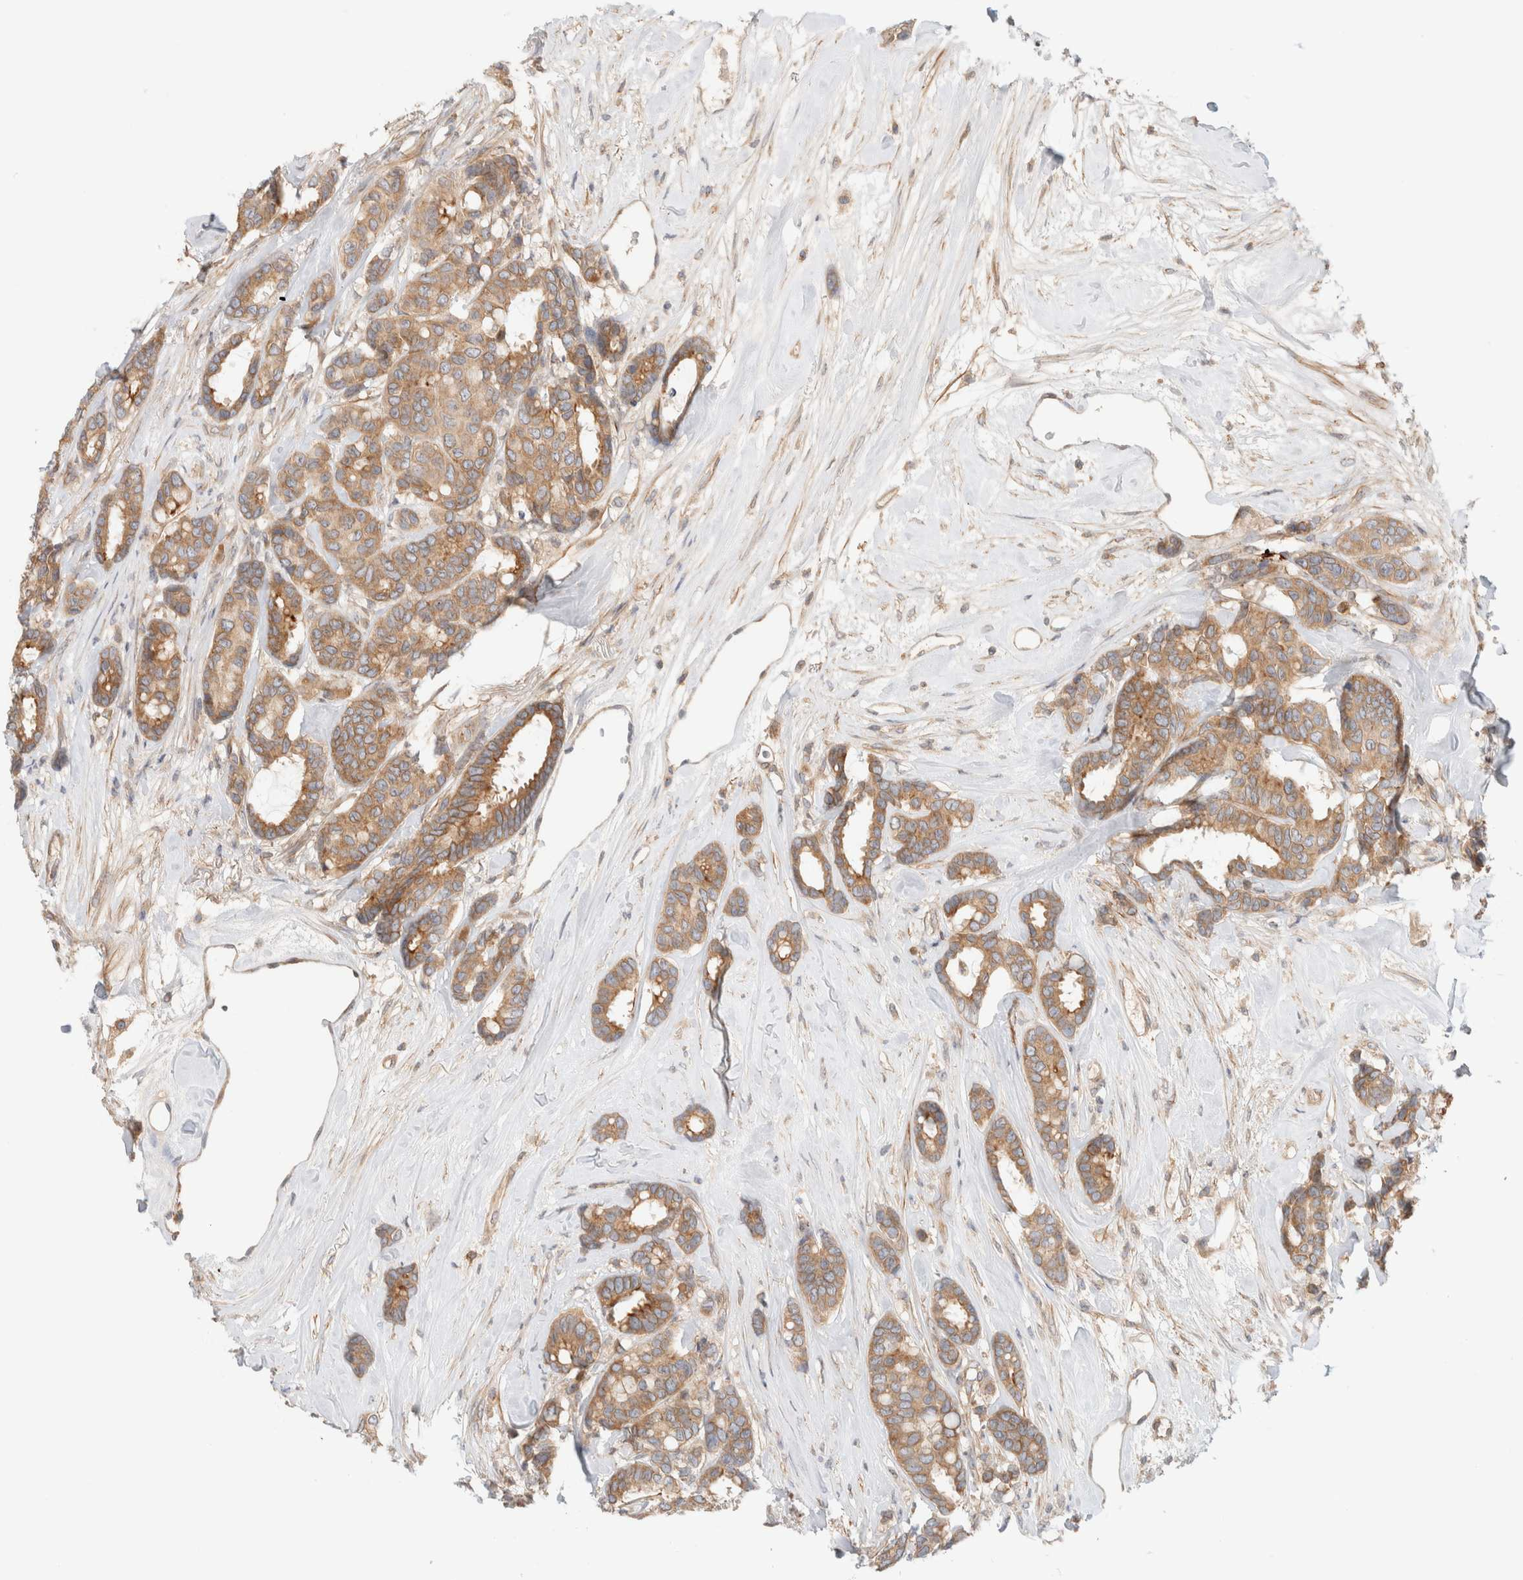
{"staining": {"intensity": "moderate", "quantity": ">75%", "location": "cytoplasmic/membranous"}, "tissue": "breast cancer", "cell_type": "Tumor cells", "image_type": "cancer", "snomed": [{"axis": "morphology", "description": "Duct carcinoma"}, {"axis": "topography", "description": "Breast"}], "caption": "Immunohistochemistry (DAB) staining of breast cancer demonstrates moderate cytoplasmic/membranous protein positivity in about >75% of tumor cells.", "gene": "MARK3", "patient": {"sex": "female", "age": 87}}